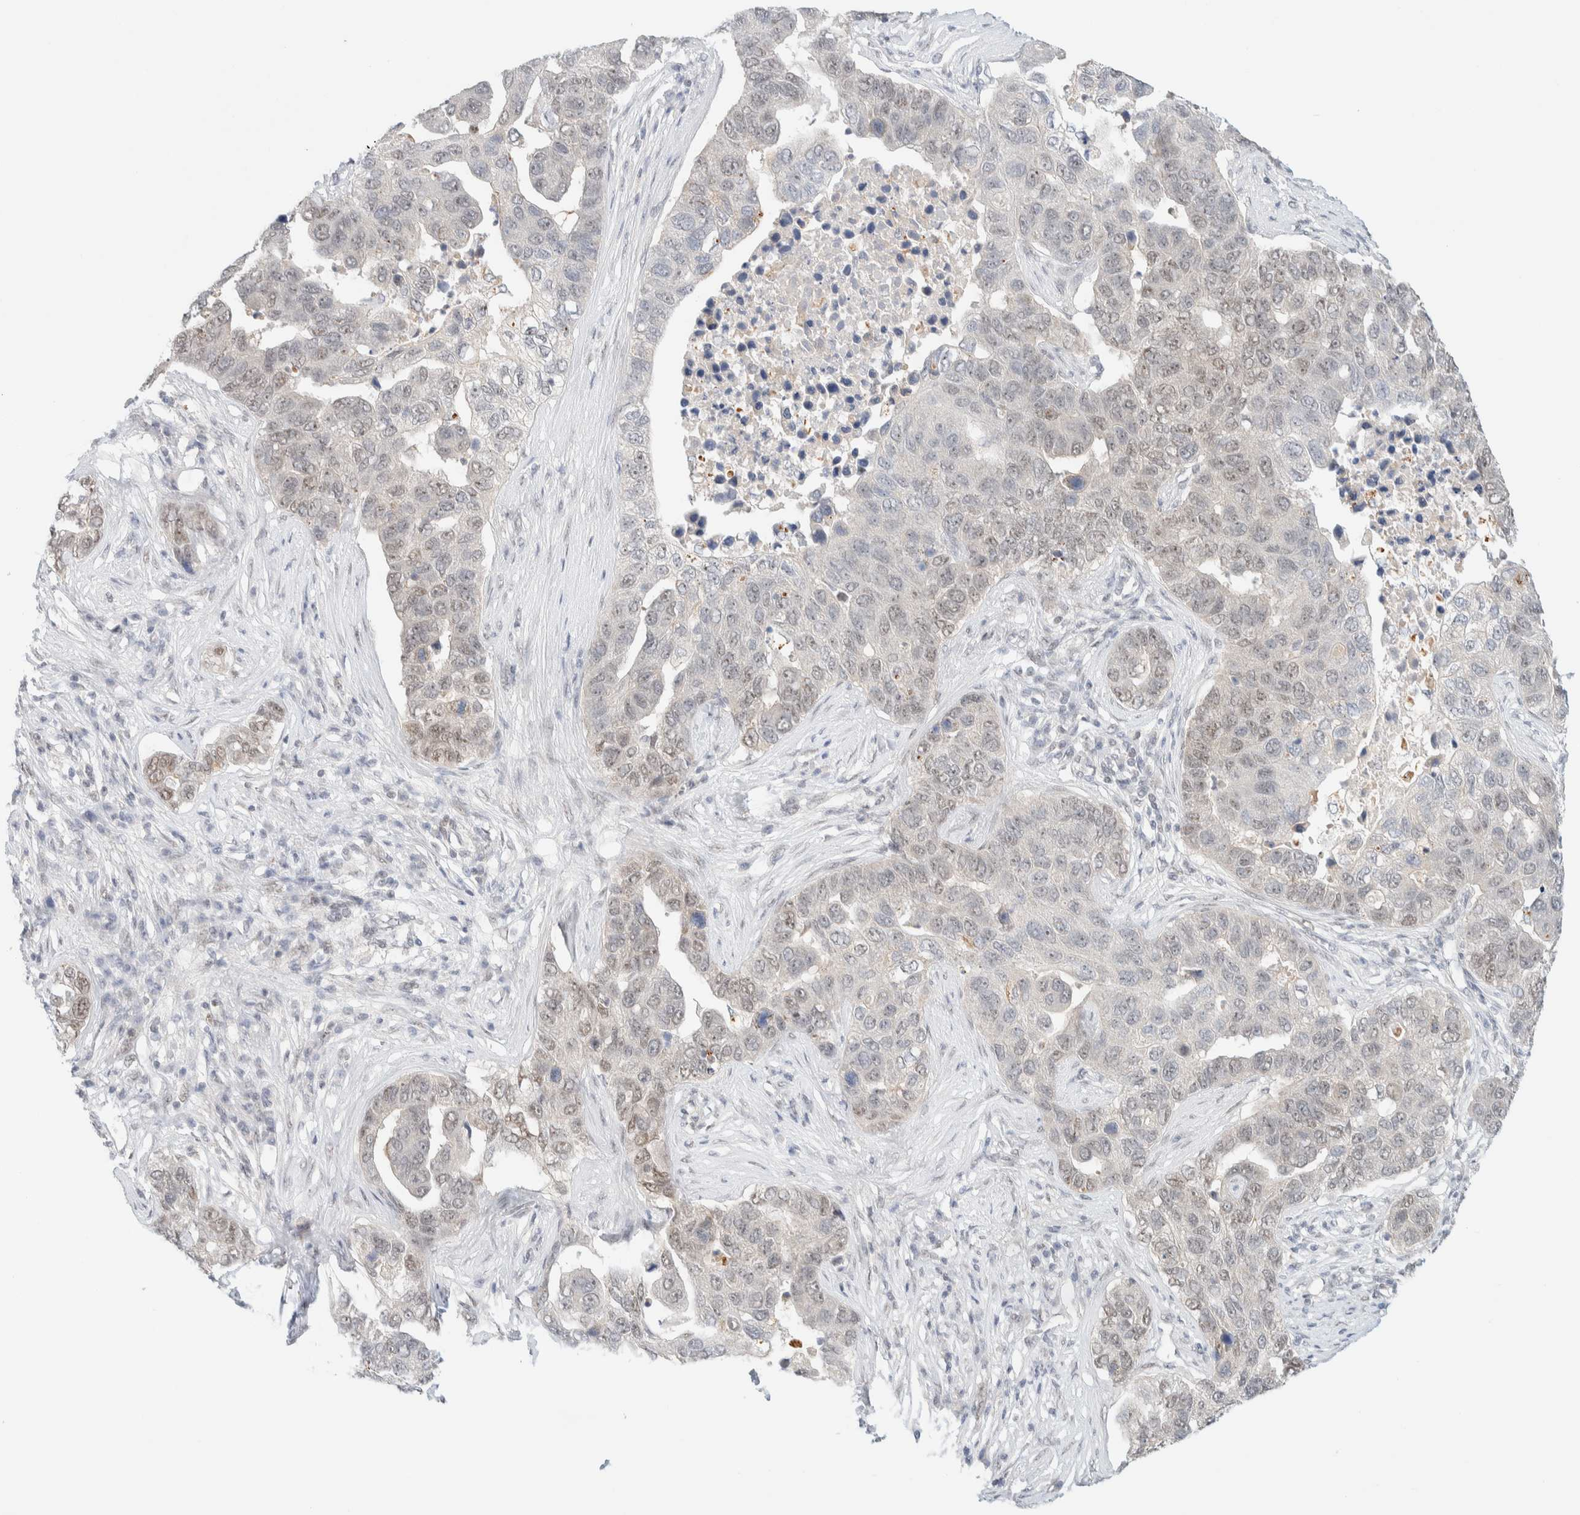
{"staining": {"intensity": "weak", "quantity": "<25%", "location": "nuclear"}, "tissue": "pancreatic cancer", "cell_type": "Tumor cells", "image_type": "cancer", "snomed": [{"axis": "morphology", "description": "Adenocarcinoma, NOS"}, {"axis": "topography", "description": "Pancreas"}], "caption": "Tumor cells are negative for protein expression in human adenocarcinoma (pancreatic).", "gene": "PYGO2", "patient": {"sex": "female", "age": 61}}